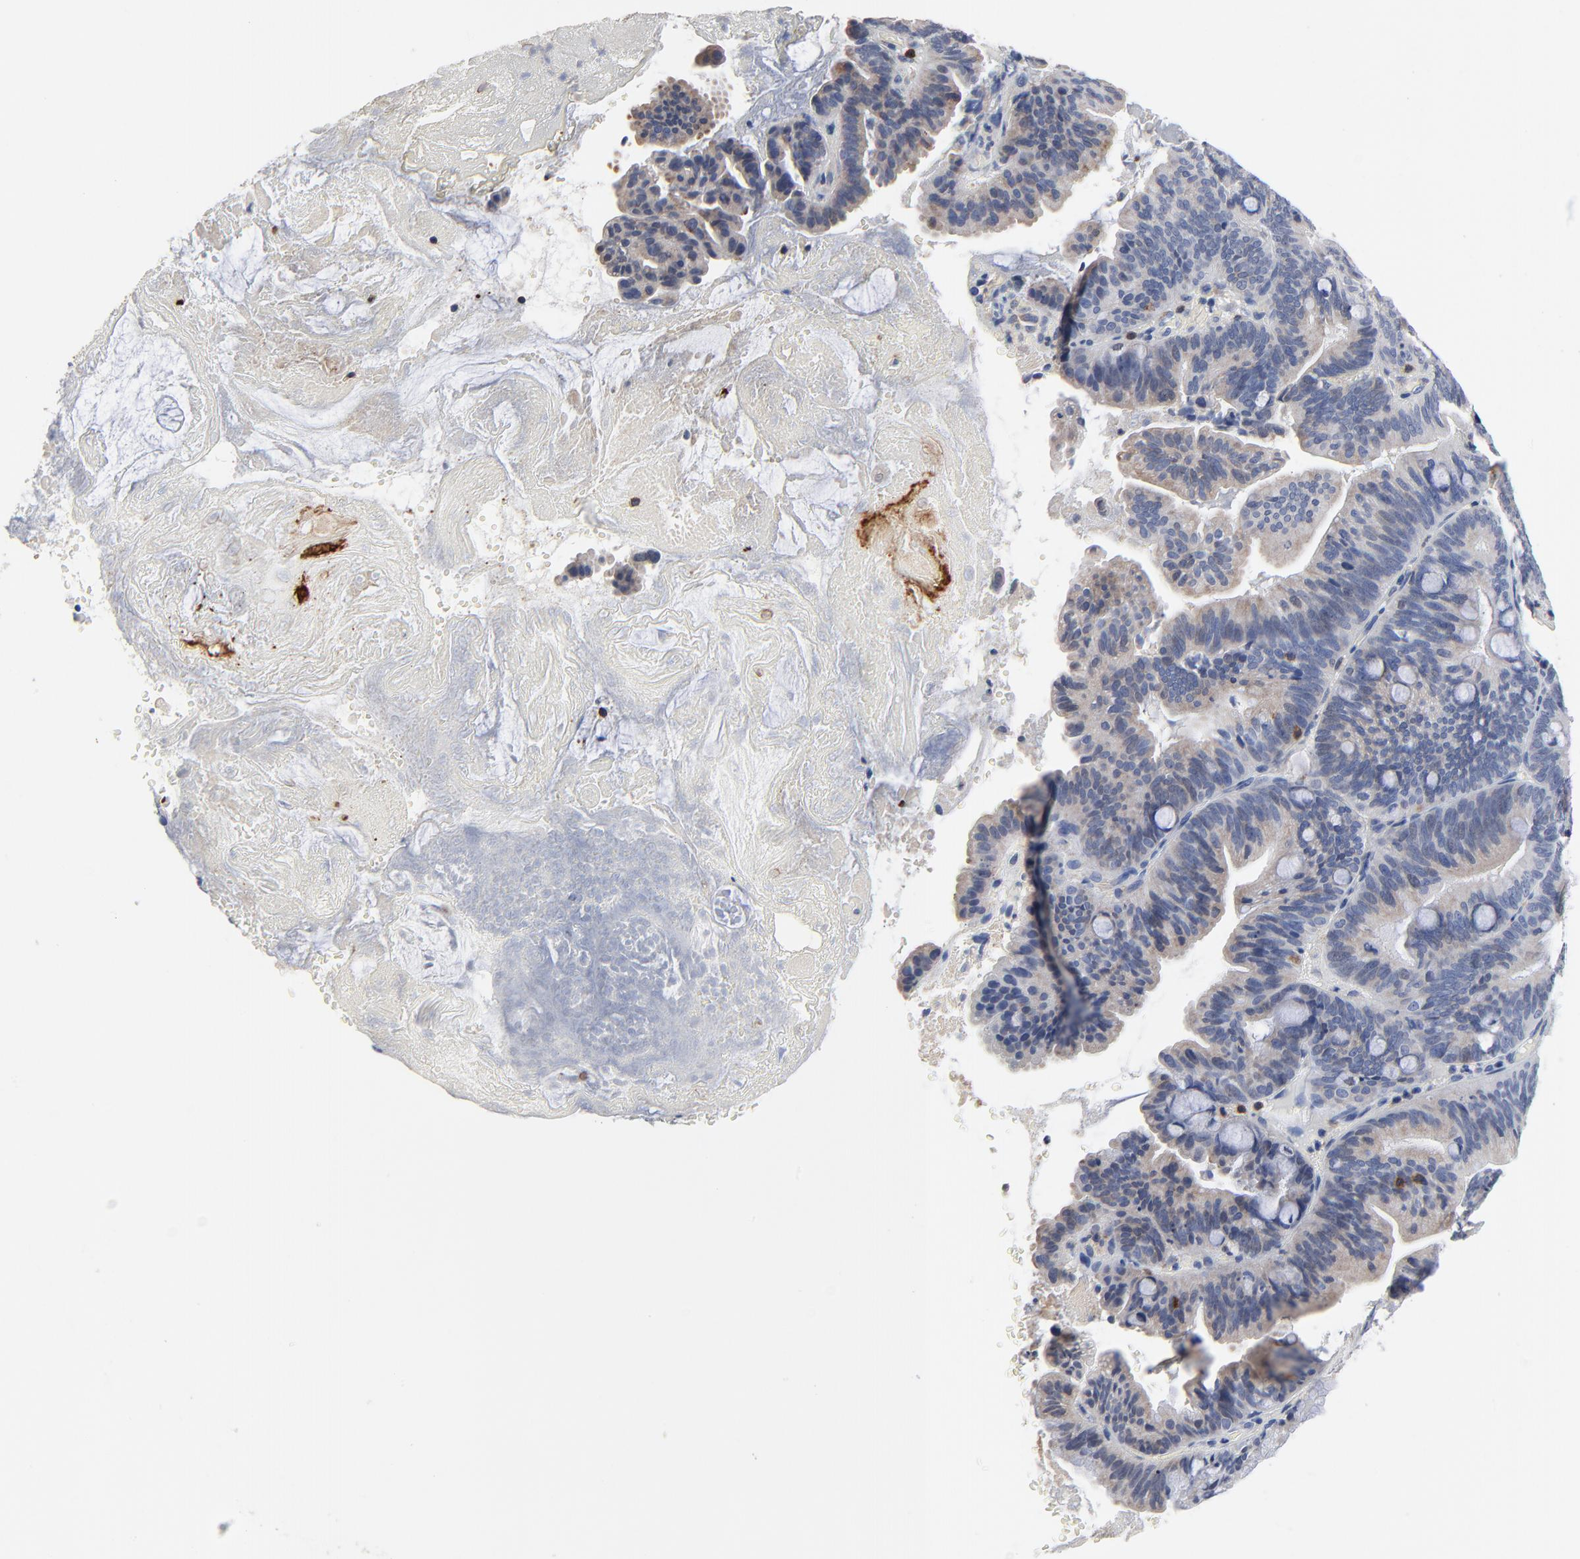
{"staining": {"intensity": "weak", "quantity": "25%-75%", "location": "cytoplasmic/membranous"}, "tissue": "pancreatic cancer", "cell_type": "Tumor cells", "image_type": "cancer", "snomed": [{"axis": "morphology", "description": "Adenocarcinoma, NOS"}, {"axis": "topography", "description": "Pancreas"}], "caption": "Human adenocarcinoma (pancreatic) stained for a protein (brown) reveals weak cytoplasmic/membranous positive staining in about 25%-75% of tumor cells.", "gene": "SKAP1", "patient": {"sex": "male", "age": 82}}